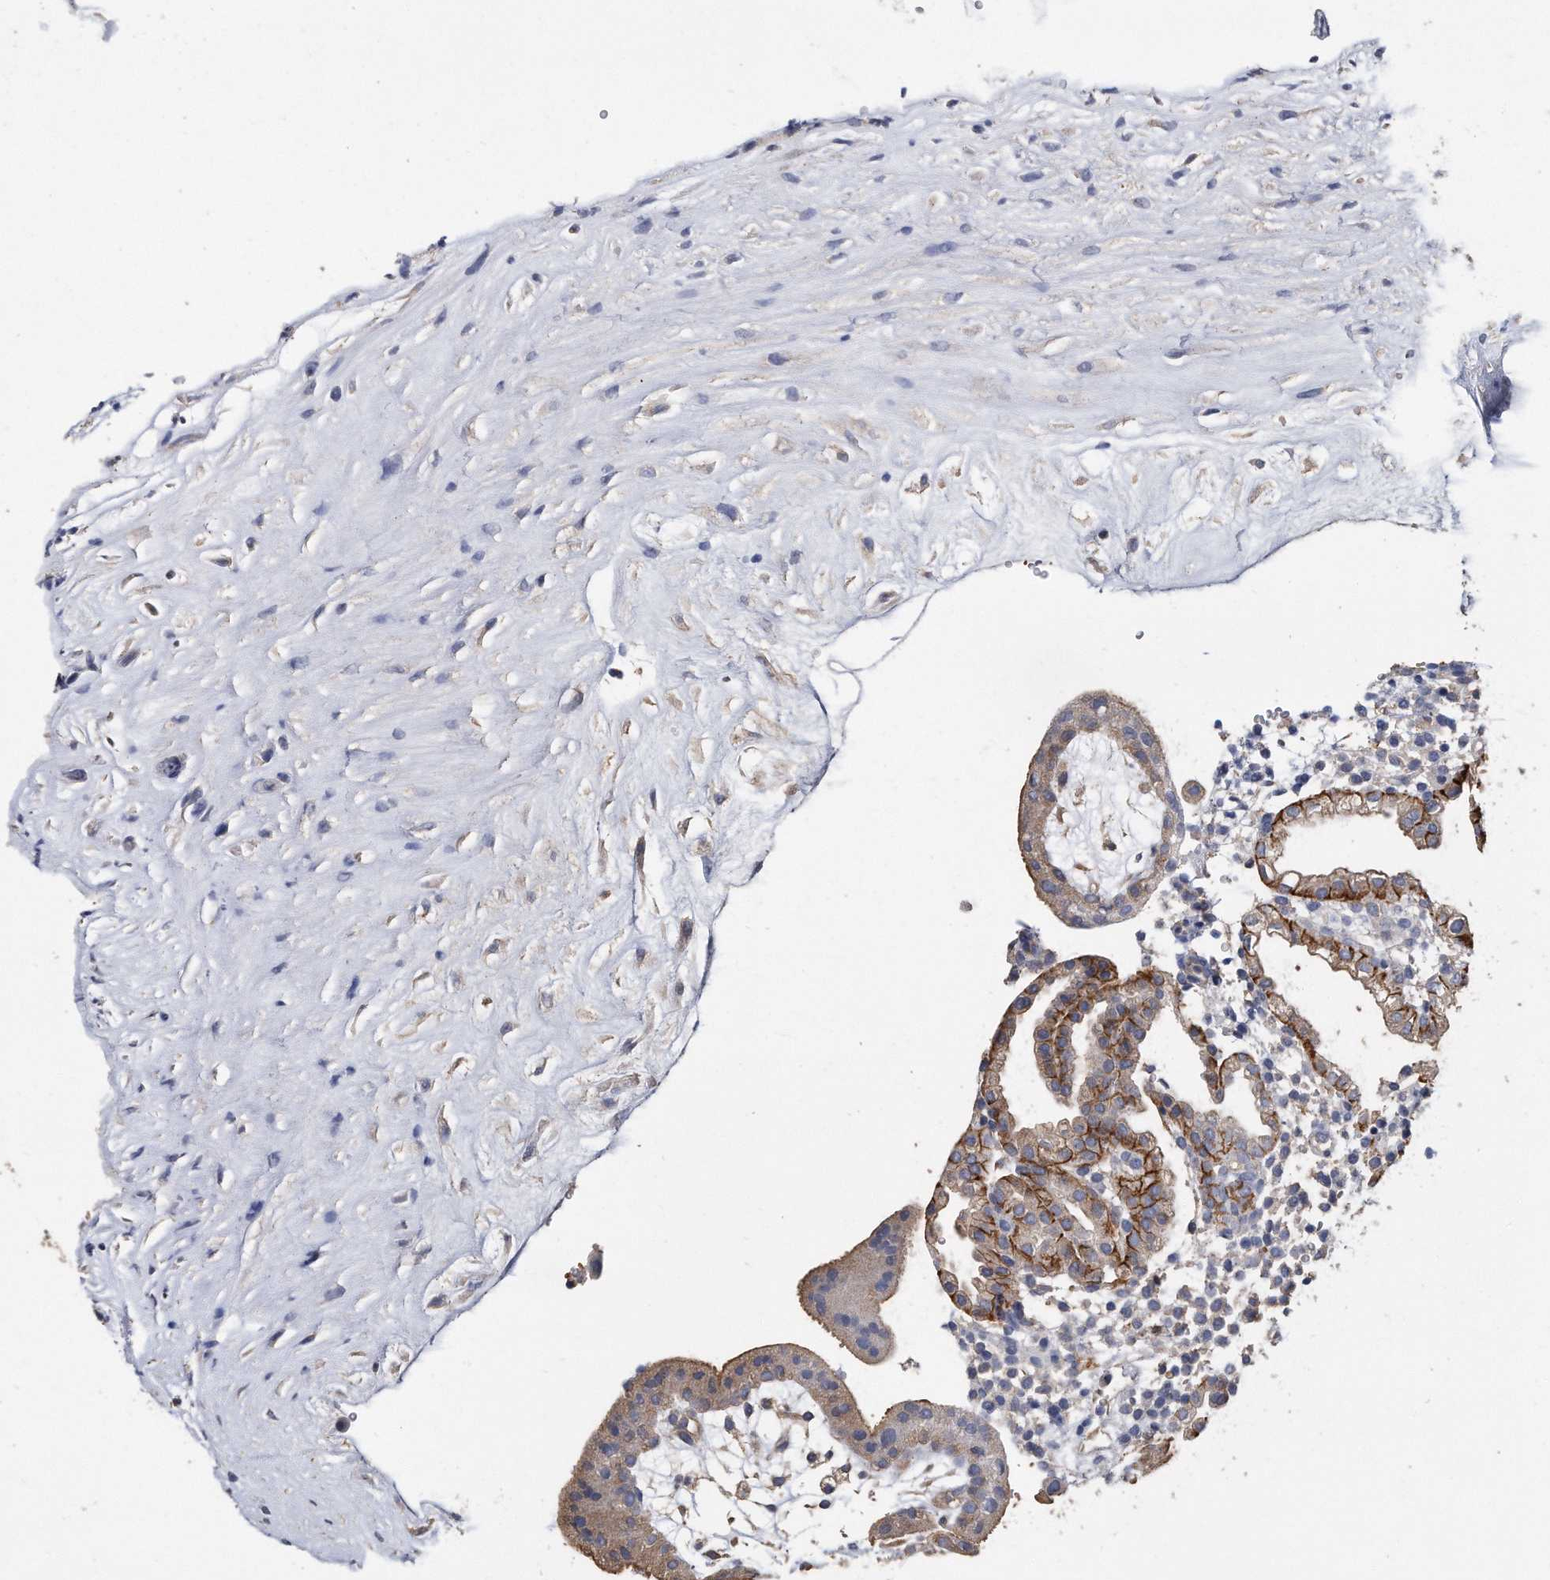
{"staining": {"intensity": "weak", "quantity": "<25%", "location": "cytoplasmic/membranous"}, "tissue": "placenta", "cell_type": "Trophoblastic cells", "image_type": "normal", "snomed": [{"axis": "morphology", "description": "Normal tissue, NOS"}, {"axis": "topography", "description": "Placenta"}], "caption": "This is an immunohistochemistry image of unremarkable human placenta. There is no positivity in trophoblastic cells.", "gene": "CDCP1", "patient": {"sex": "female", "age": 18}}